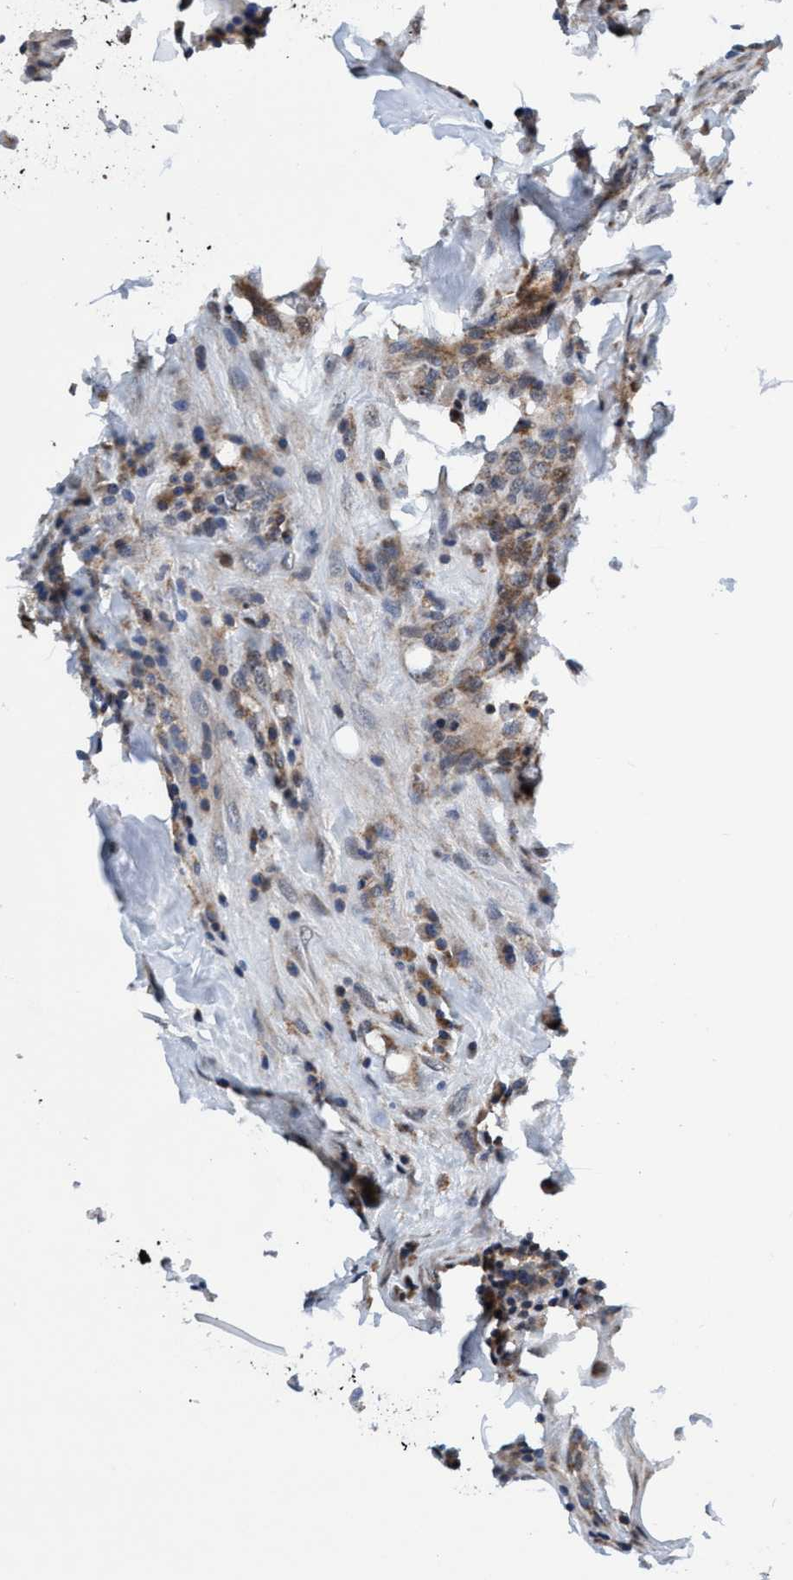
{"staining": {"intensity": "weak", "quantity": ">75%", "location": "cytoplasmic/membranous"}, "tissue": "breast cancer", "cell_type": "Tumor cells", "image_type": "cancer", "snomed": [{"axis": "morphology", "description": "Duct carcinoma"}, {"axis": "topography", "description": "Breast"}], "caption": "Invasive ductal carcinoma (breast) stained with a brown dye displays weak cytoplasmic/membranous positive expression in about >75% of tumor cells.", "gene": "AGAP2", "patient": {"sex": "female", "age": 37}}